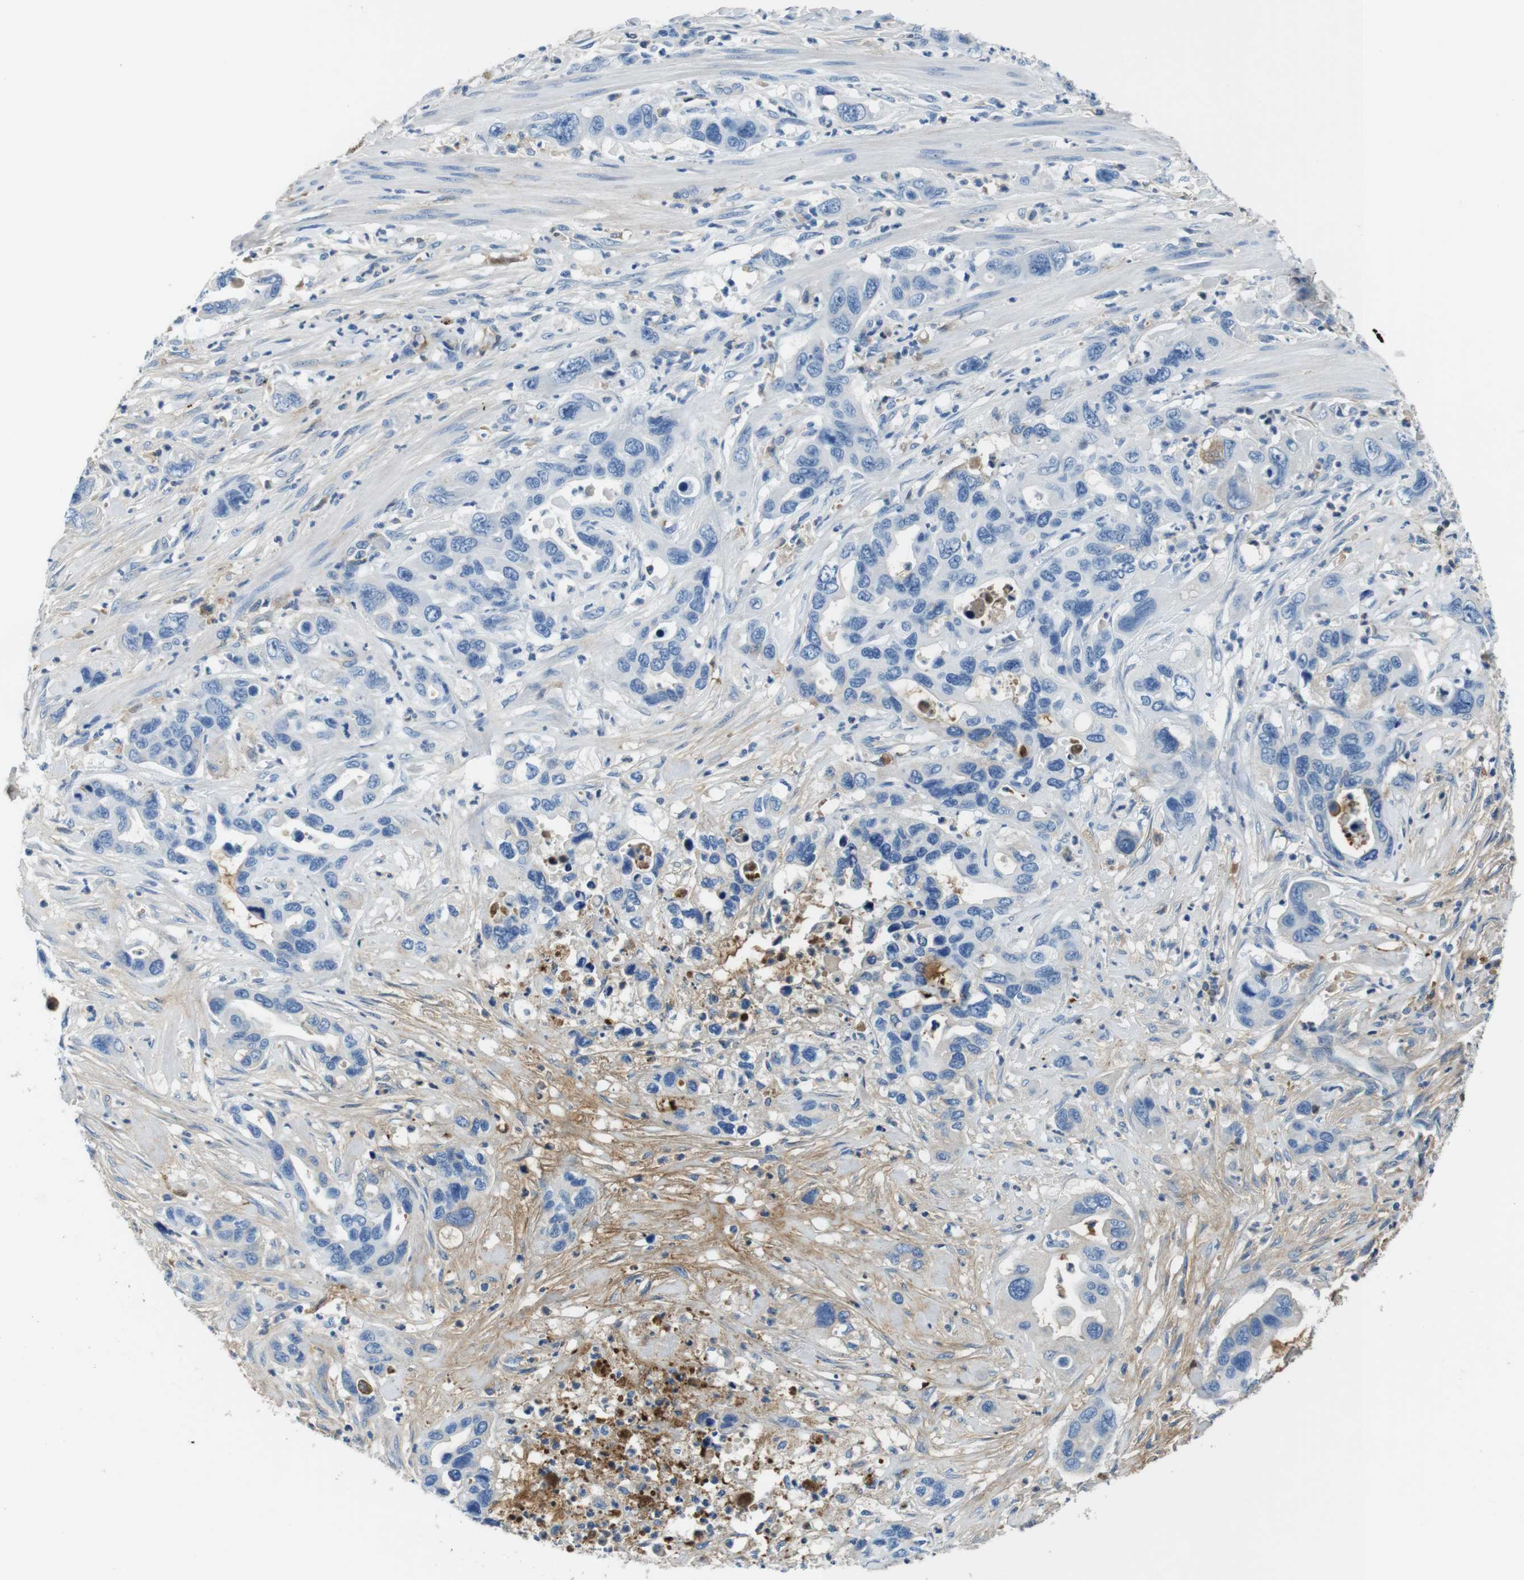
{"staining": {"intensity": "negative", "quantity": "none", "location": "none"}, "tissue": "pancreatic cancer", "cell_type": "Tumor cells", "image_type": "cancer", "snomed": [{"axis": "morphology", "description": "Adenocarcinoma, NOS"}, {"axis": "topography", "description": "Pancreas"}], "caption": "Pancreatic cancer stained for a protein using IHC displays no staining tumor cells.", "gene": "IGKC", "patient": {"sex": "female", "age": 71}}